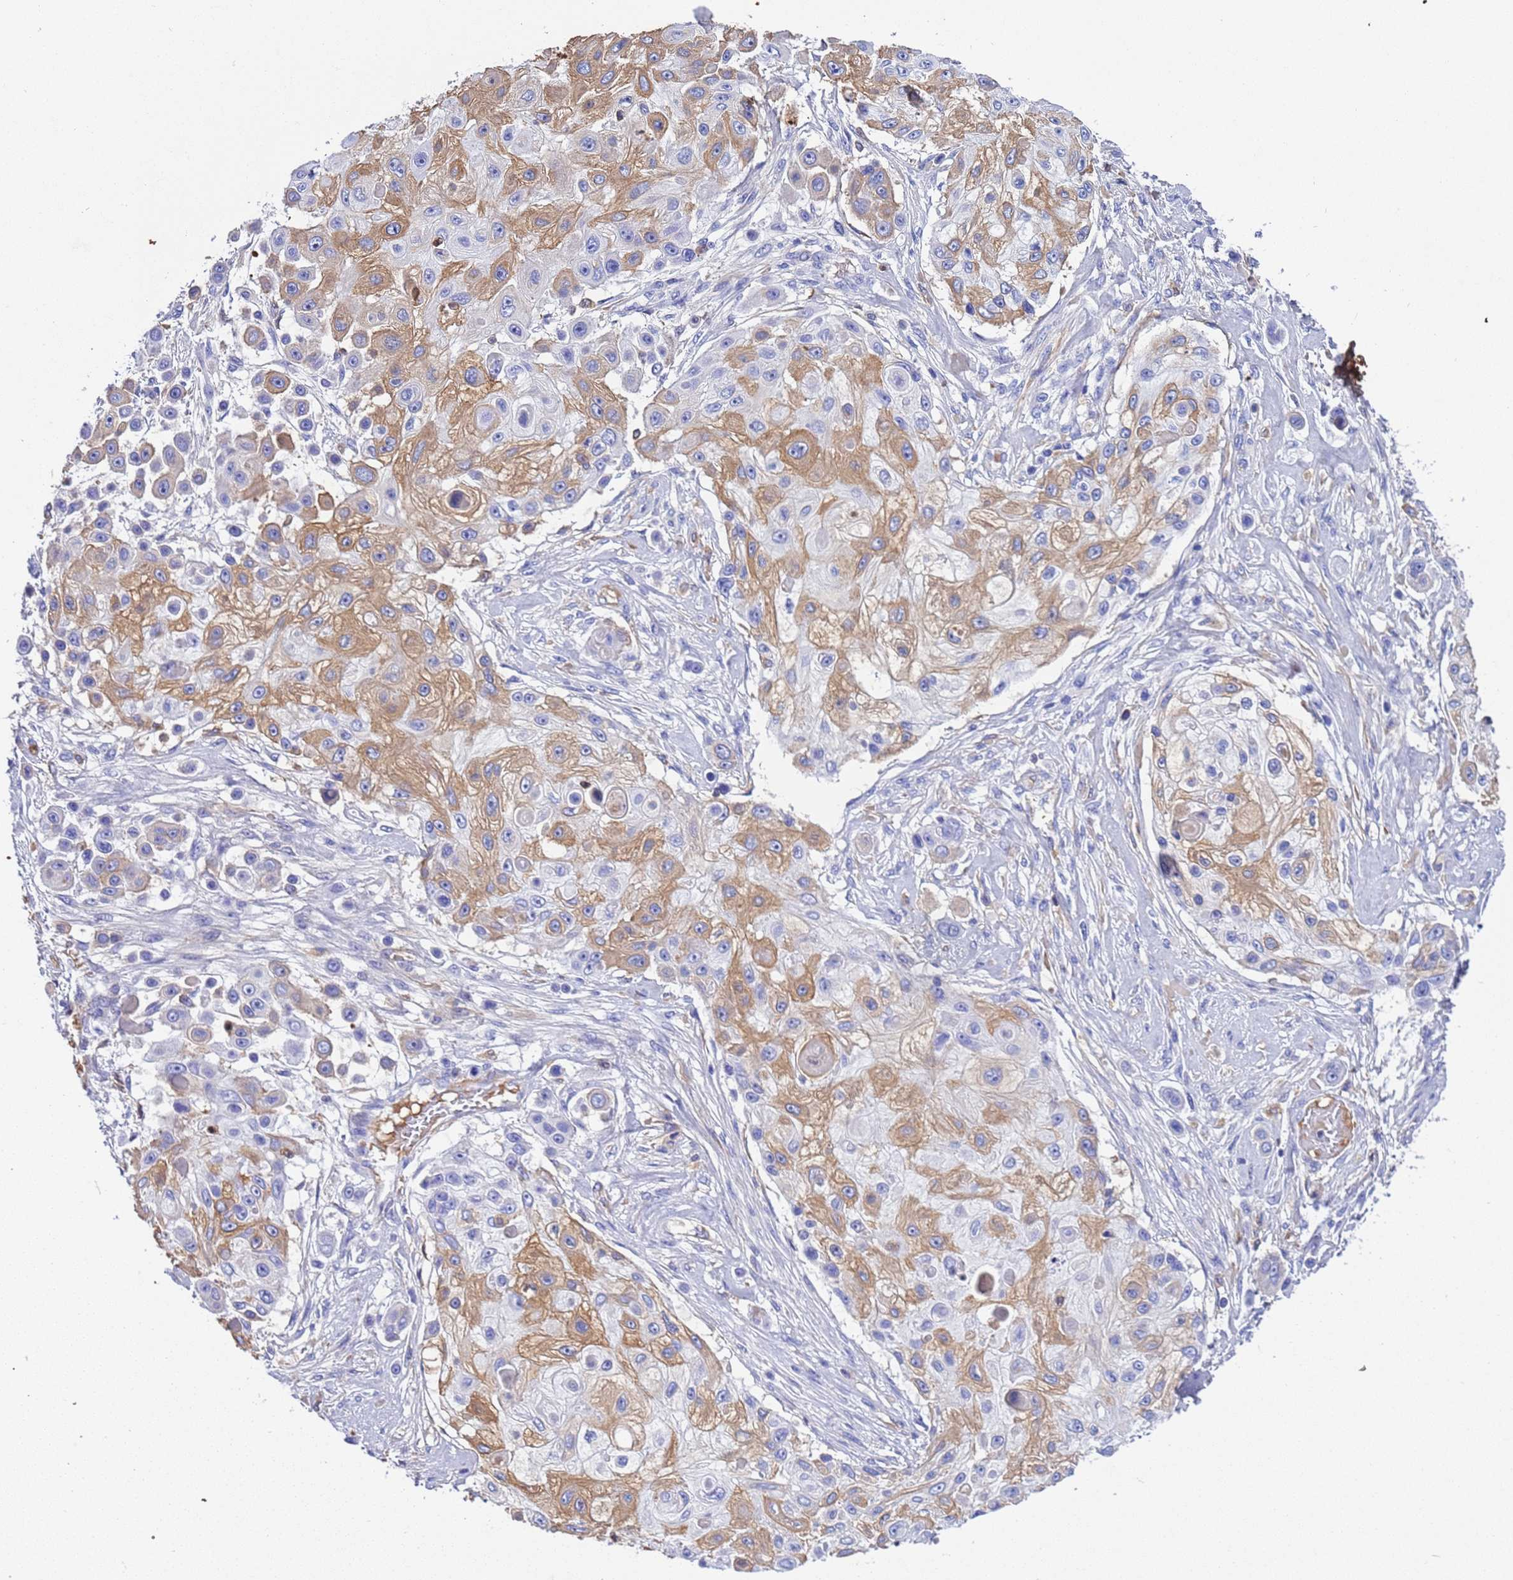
{"staining": {"intensity": "moderate", "quantity": "25%-75%", "location": "cytoplasmic/membranous"}, "tissue": "skin cancer", "cell_type": "Tumor cells", "image_type": "cancer", "snomed": [{"axis": "morphology", "description": "Squamous cell carcinoma, NOS"}, {"axis": "topography", "description": "Skin"}], "caption": "Human skin cancer stained with a protein marker displays moderate staining in tumor cells.", "gene": "H1-7", "patient": {"sex": "male", "age": 67}}